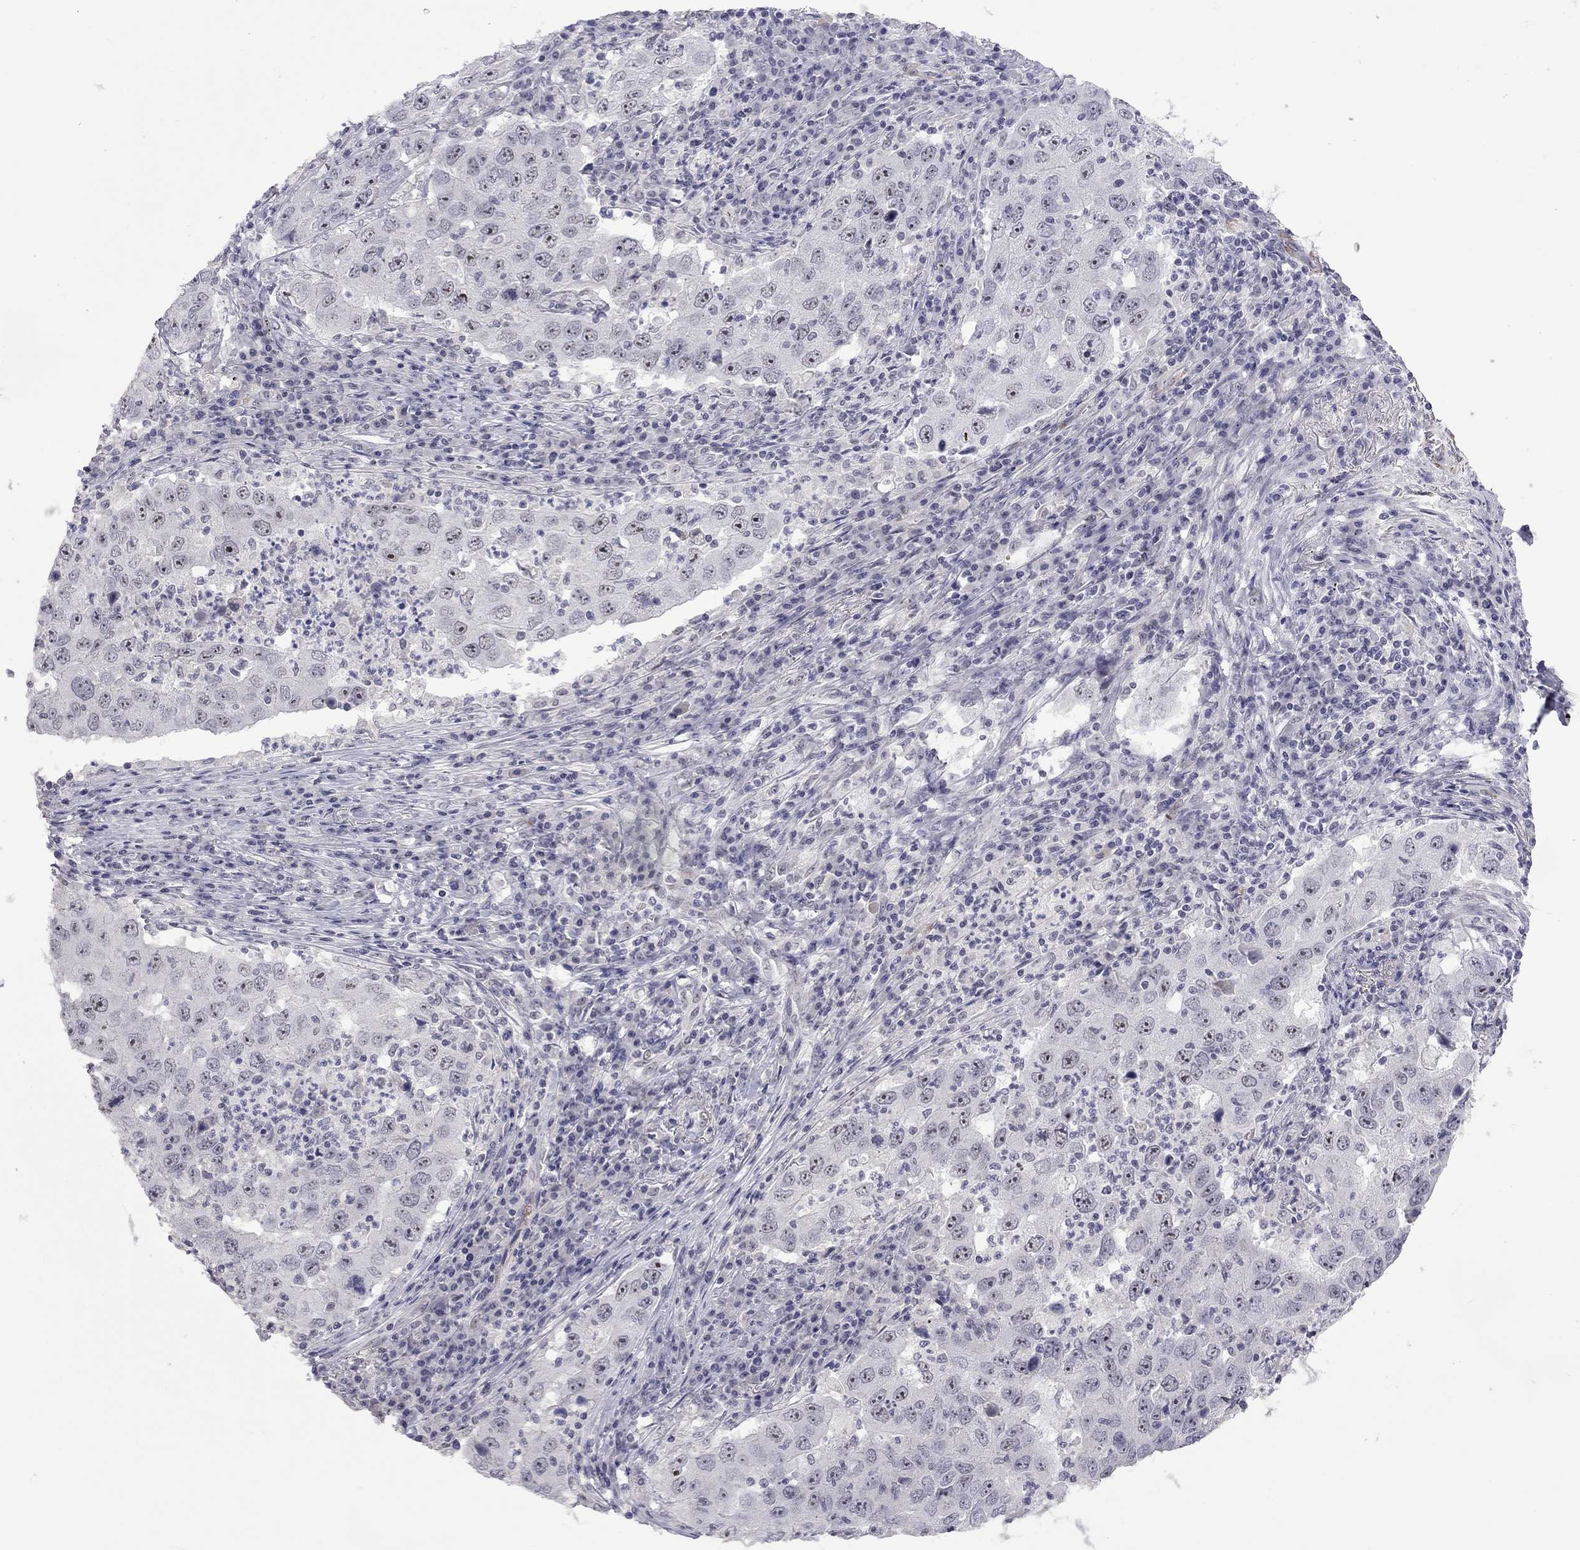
{"staining": {"intensity": "moderate", "quantity": "25%-75%", "location": "nuclear"}, "tissue": "lung cancer", "cell_type": "Tumor cells", "image_type": "cancer", "snomed": [{"axis": "morphology", "description": "Adenocarcinoma, NOS"}, {"axis": "topography", "description": "Lung"}], "caption": "Protein analysis of adenocarcinoma (lung) tissue displays moderate nuclear positivity in about 25%-75% of tumor cells.", "gene": "GSG1L", "patient": {"sex": "male", "age": 73}}